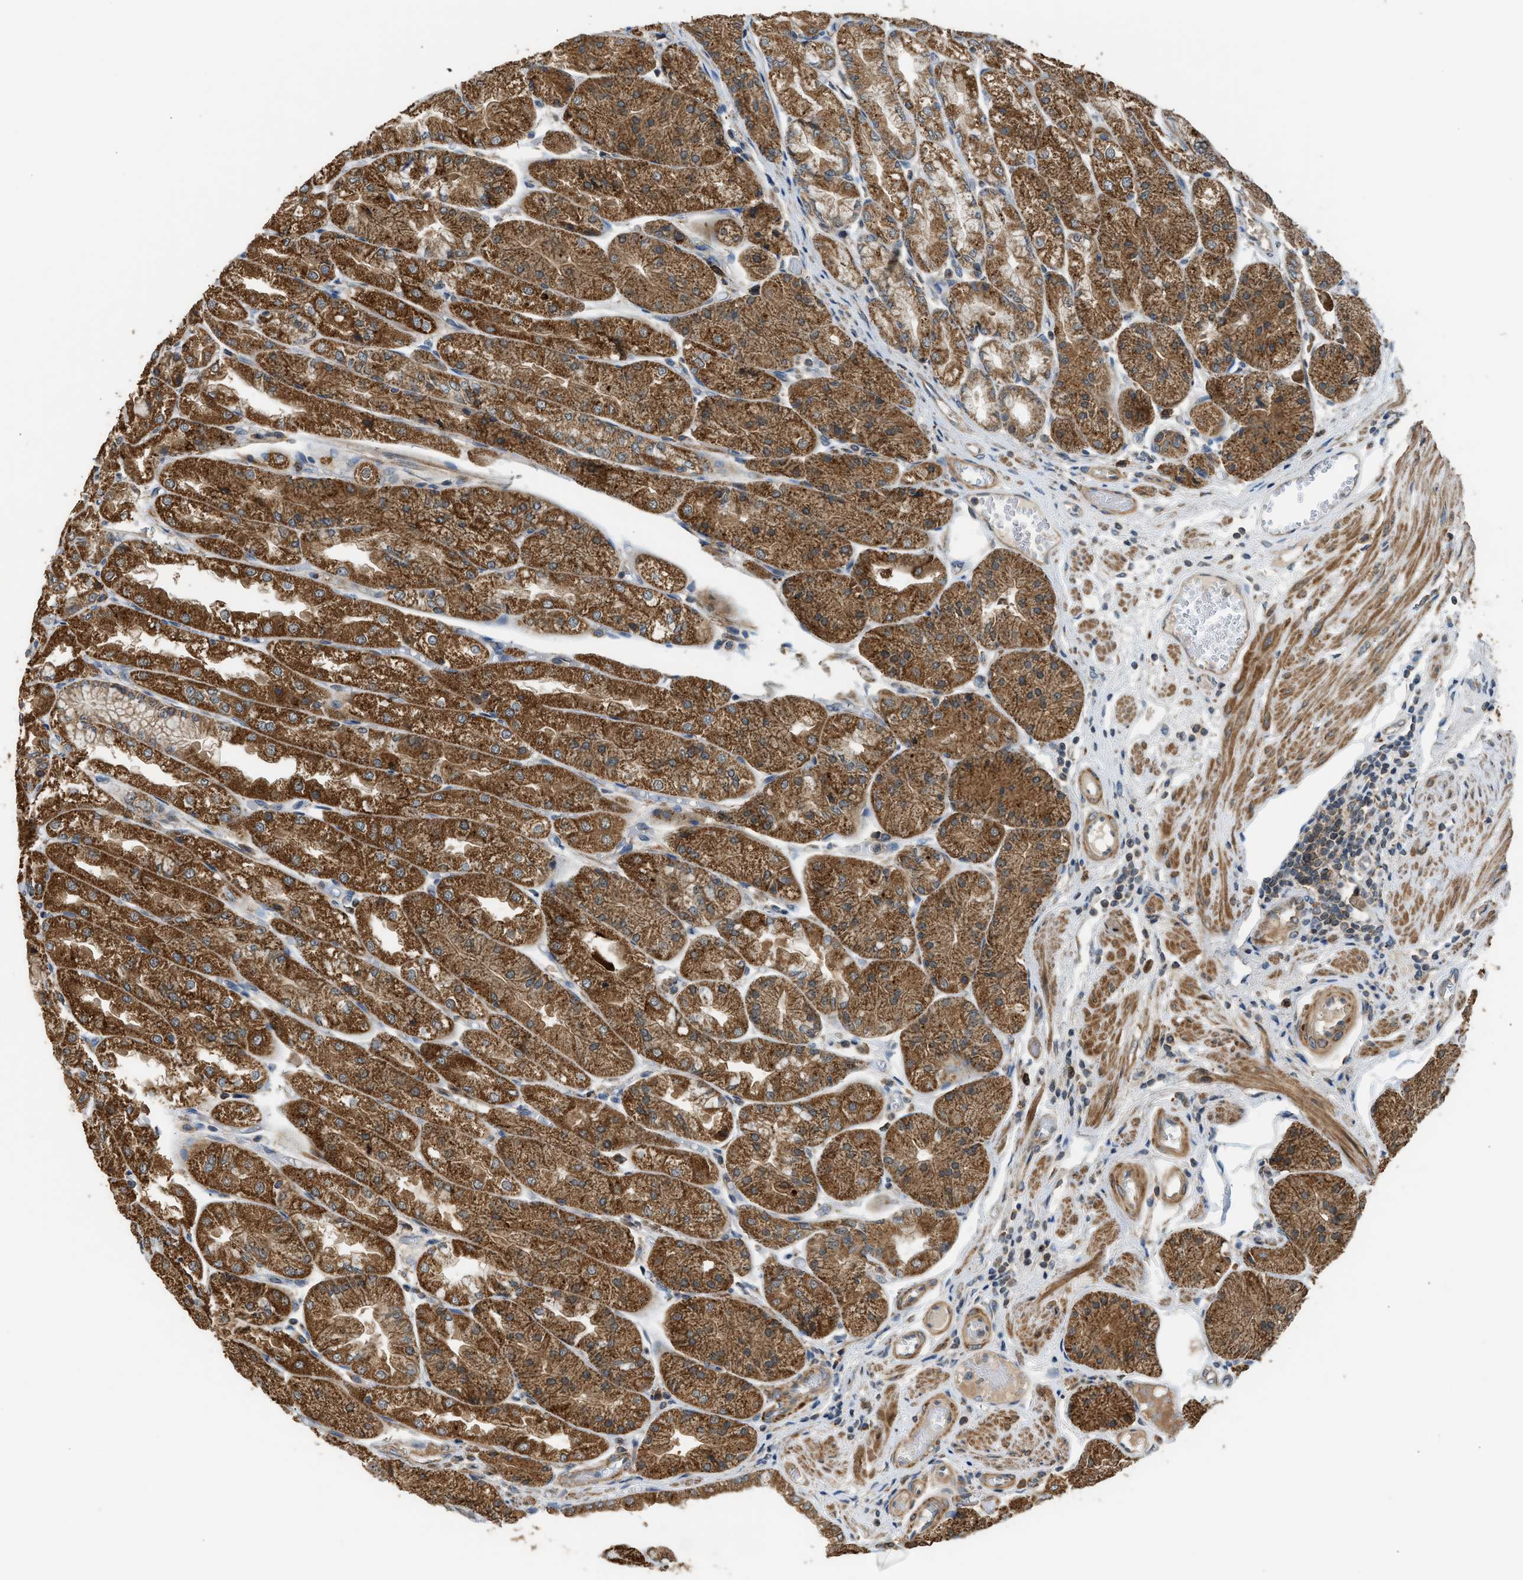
{"staining": {"intensity": "strong", "quantity": ">75%", "location": "cytoplasmic/membranous"}, "tissue": "stomach", "cell_type": "Glandular cells", "image_type": "normal", "snomed": [{"axis": "morphology", "description": "Normal tissue, NOS"}, {"axis": "topography", "description": "Stomach, upper"}], "caption": "Immunohistochemistry (DAB (3,3'-diaminobenzidine)) staining of benign human stomach exhibits strong cytoplasmic/membranous protein expression in approximately >75% of glandular cells.", "gene": "STARD3", "patient": {"sex": "male", "age": 72}}